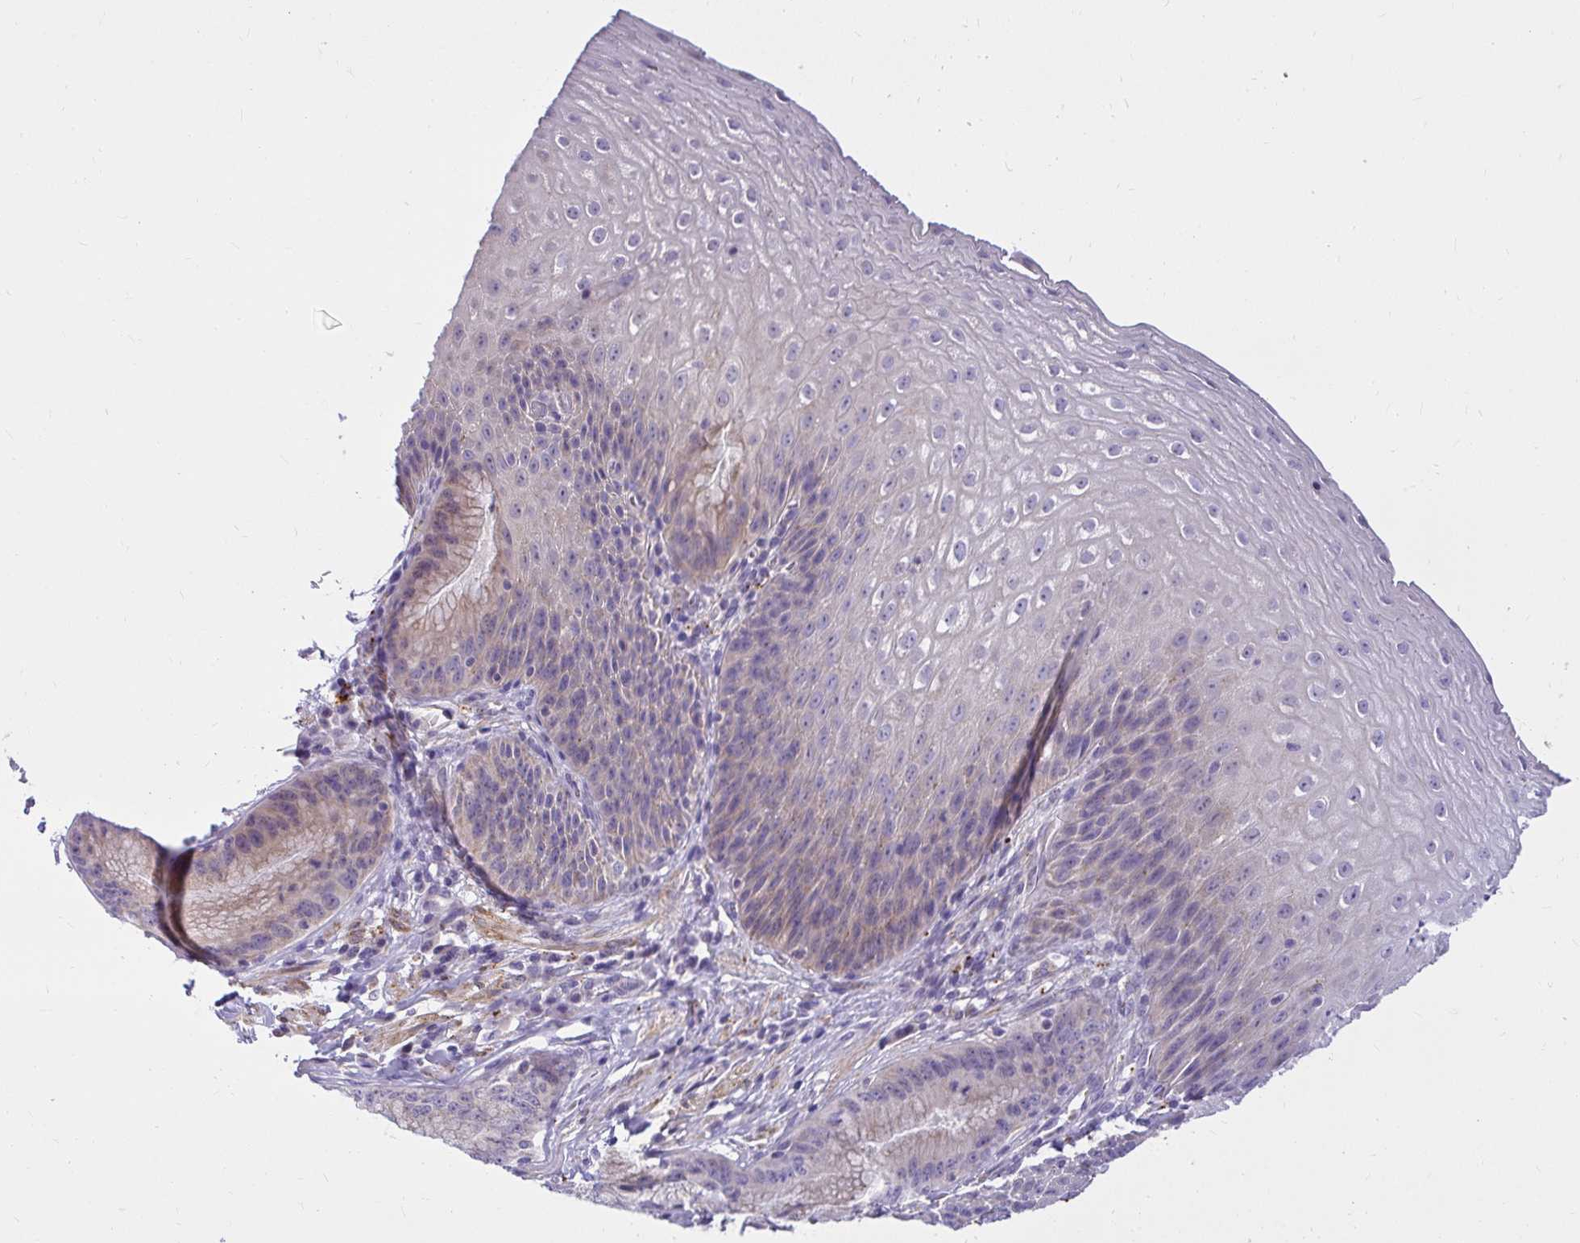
{"staining": {"intensity": "weak", "quantity": "<25%", "location": "cytoplasmic/membranous"}, "tissue": "esophagus", "cell_type": "Squamous epithelial cells", "image_type": "normal", "snomed": [{"axis": "morphology", "description": "Normal tissue, NOS"}, {"axis": "topography", "description": "Esophagus"}], "caption": "DAB (3,3'-diaminobenzidine) immunohistochemical staining of unremarkable human esophagus shows no significant expression in squamous epithelial cells. (DAB immunohistochemistry with hematoxylin counter stain).", "gene": "PKN3", "patient": {"sex": "female", "age": 61}}